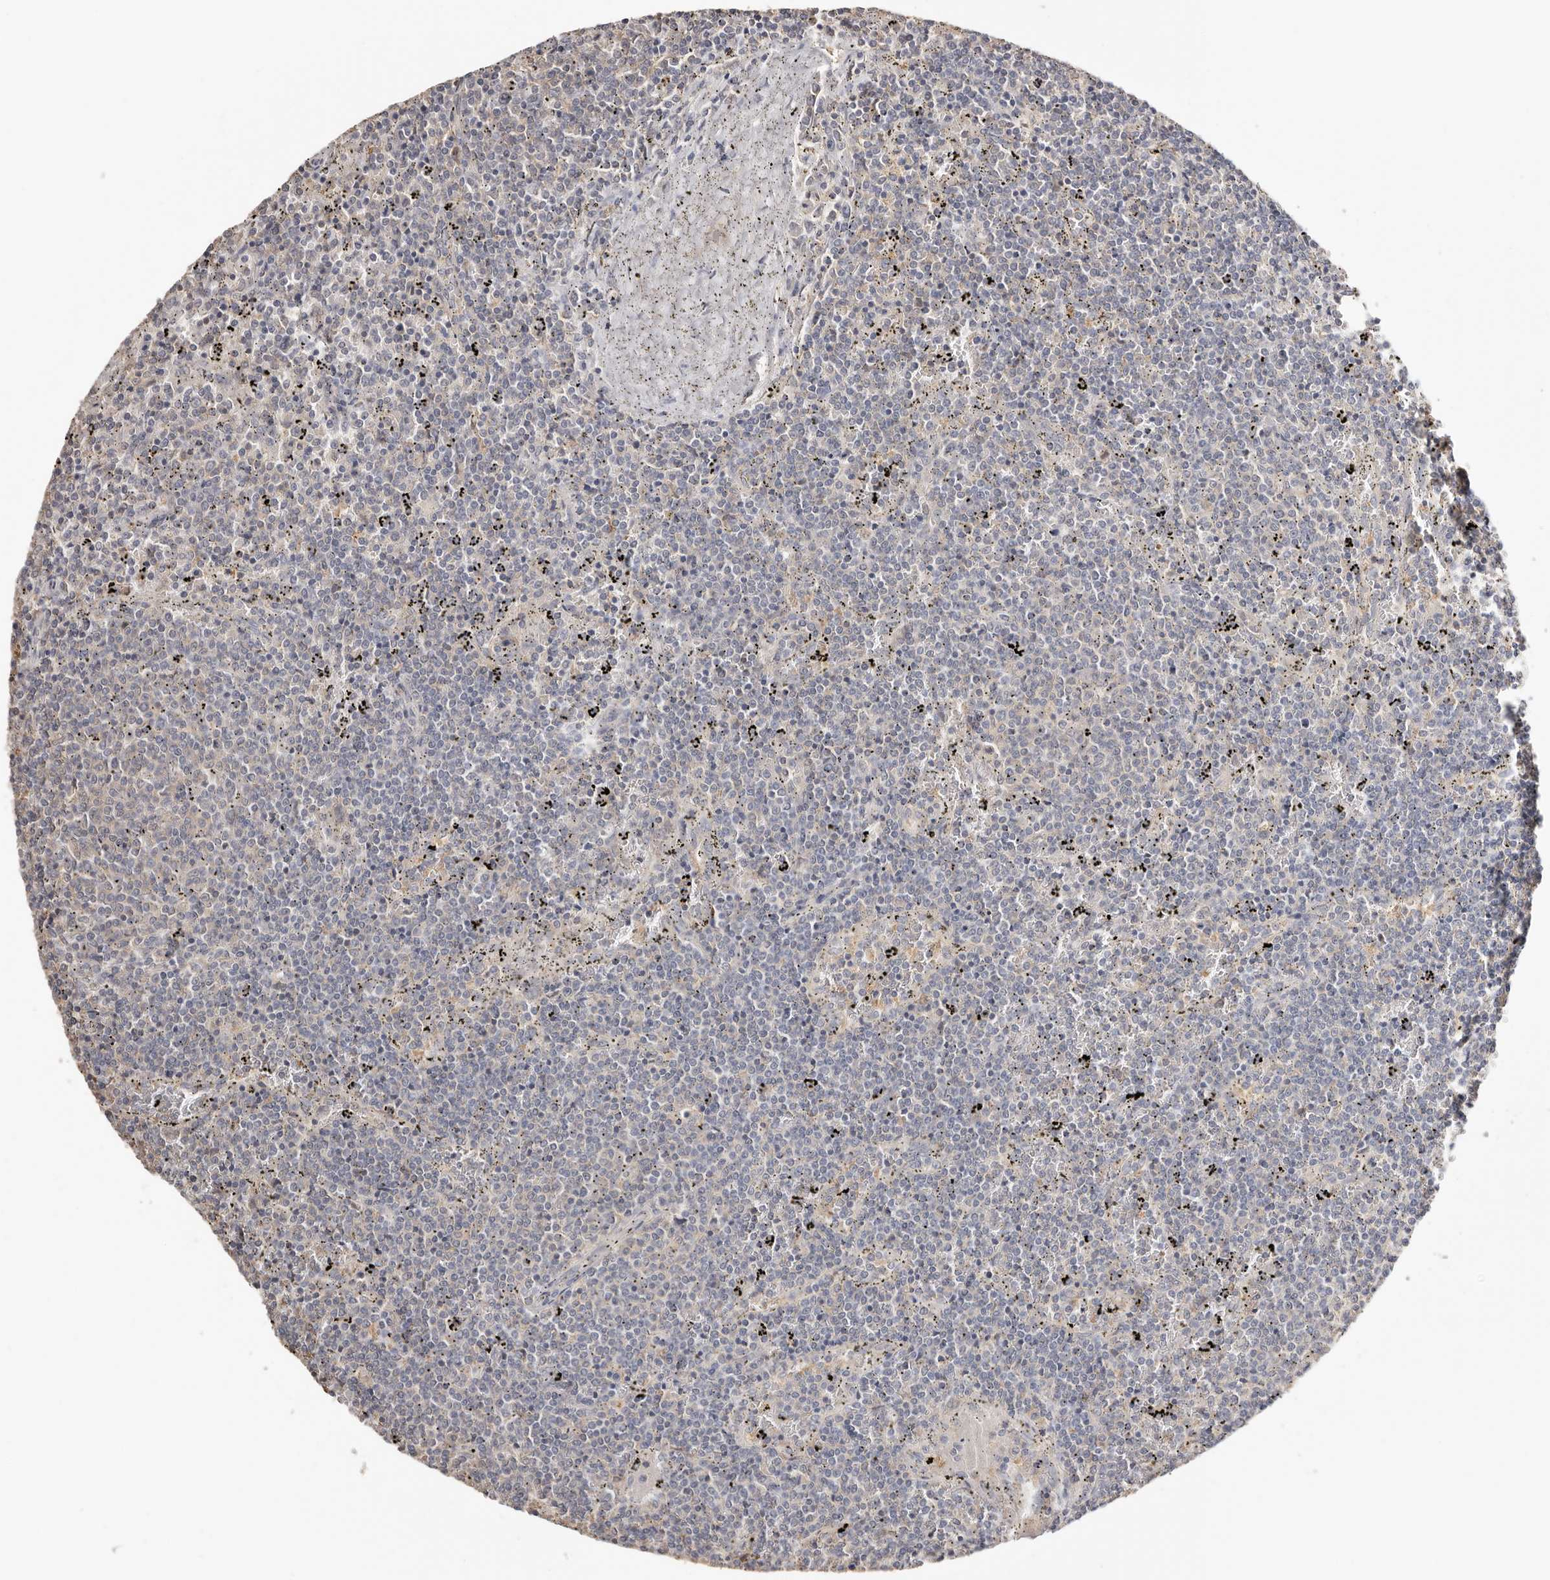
{"staining": {"intensity": "negative", "quantity": "none", "location": "none"}, "tissue": "lymphoma", "cell_type": "Tumor cells", "image_type": "cancer", "snomed": [{"axis": "morphology", "description": "Malignant lymphoma, non-Hodgkin's type, Low grade"}, {"axis": "topography", "description": "Spleen"}], "caption": "This is an immunohistochemistry (IHC) histopathology image of low-grade malignant lymphoma, non-Hodgkin's type. There is no staining in tumor cells.", "gene": "S100A14", "patient": {"sex": "female", "age": 50}}